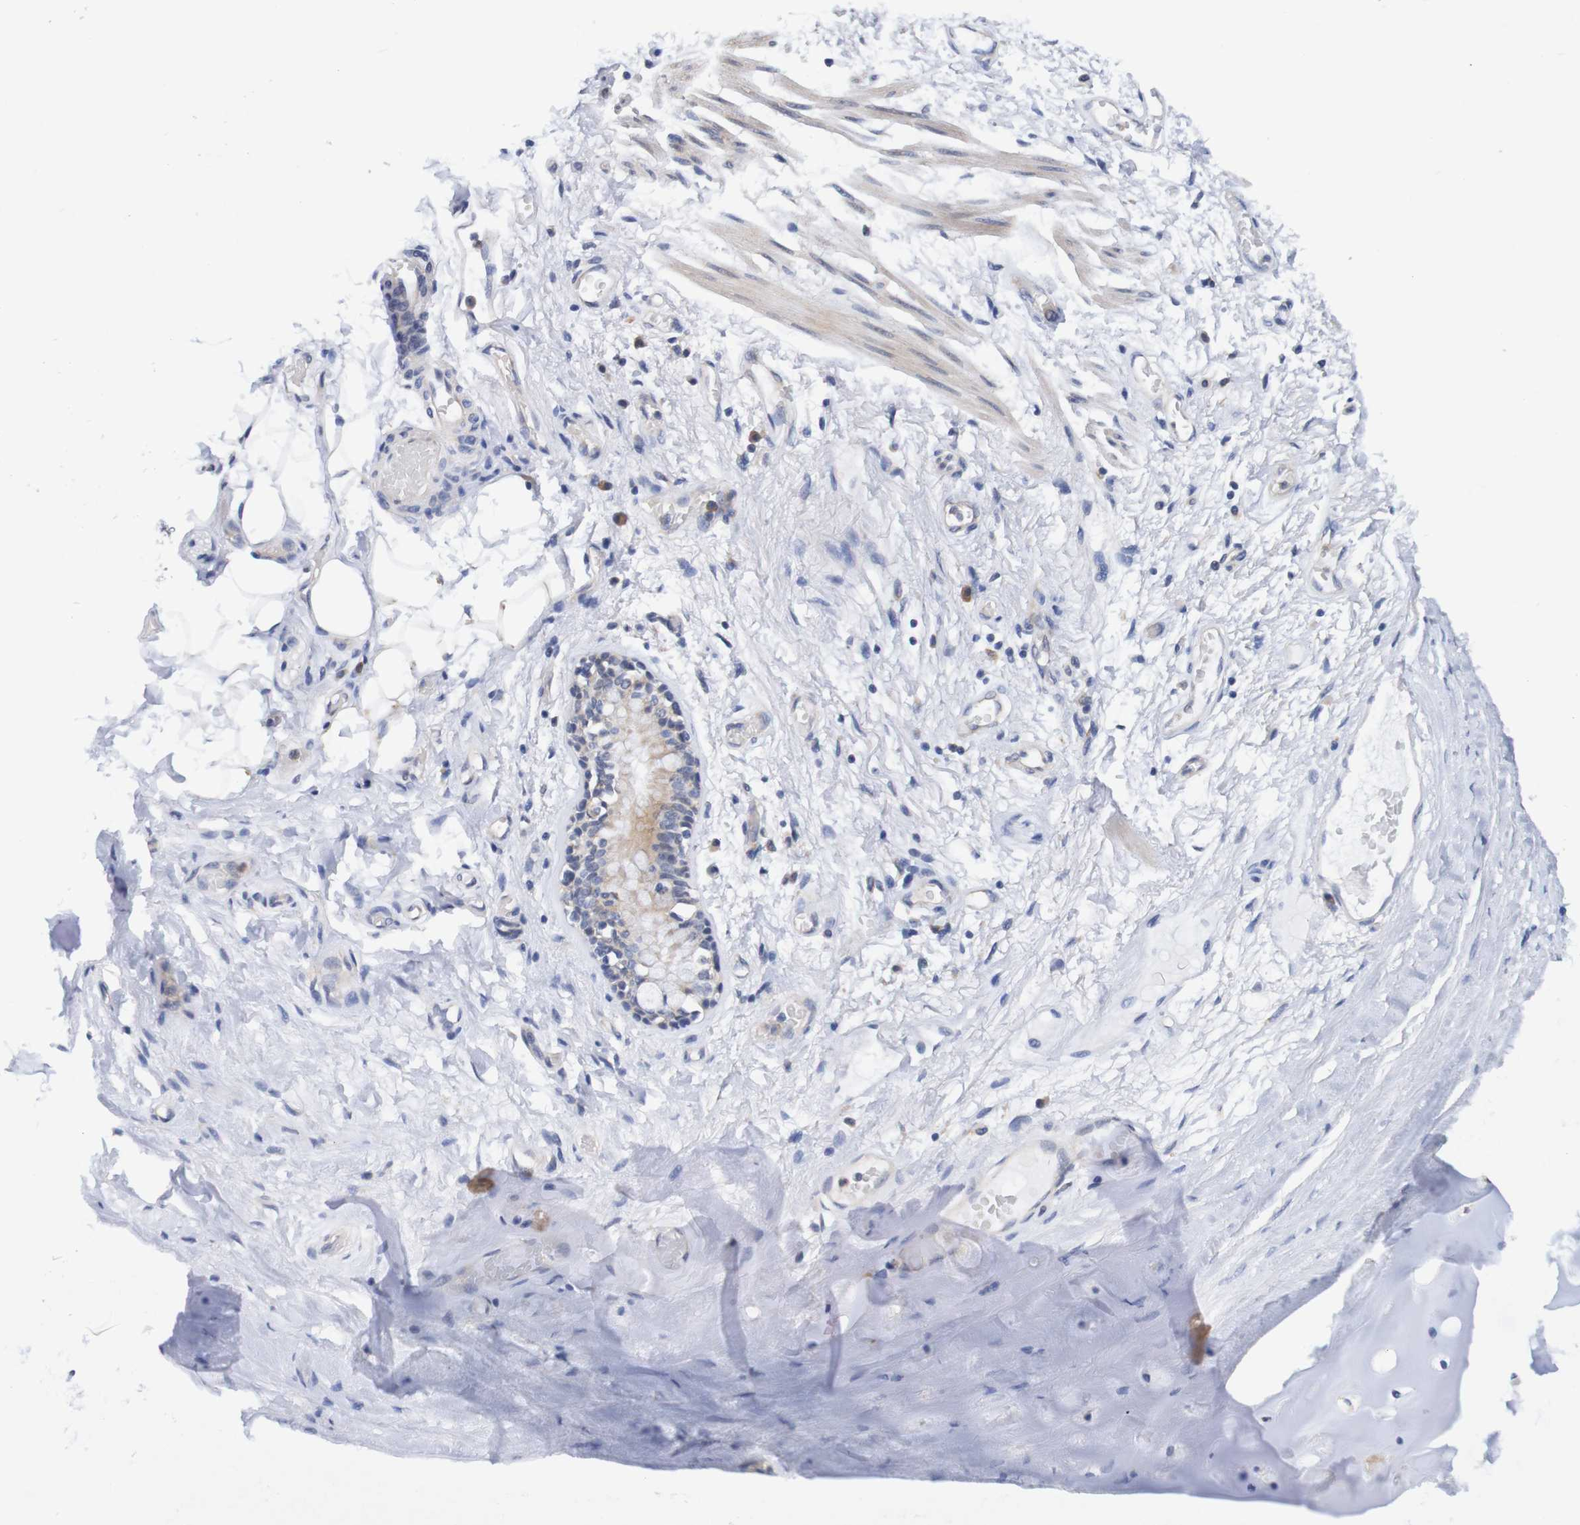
{"staining": {"intensity": "negative", "quantity": "none", "location": "none"}, "tissue": "adipose tissue", "cell_type": "Adipocytes", "image_type": "normal", "snomed": [{"axis": "morphology", "description": "Normal tissue, NOS"}, {"axis": "topography", "description": "Cartilage tissue"}, {"axis": "topography", "description": "Bronchus"}], "caption": "The photomicrograph shows no significant positivity in adipocytes of adipose tissue.", "gene": "FIBP", "patient": {"sex": "female", "age": 73}}